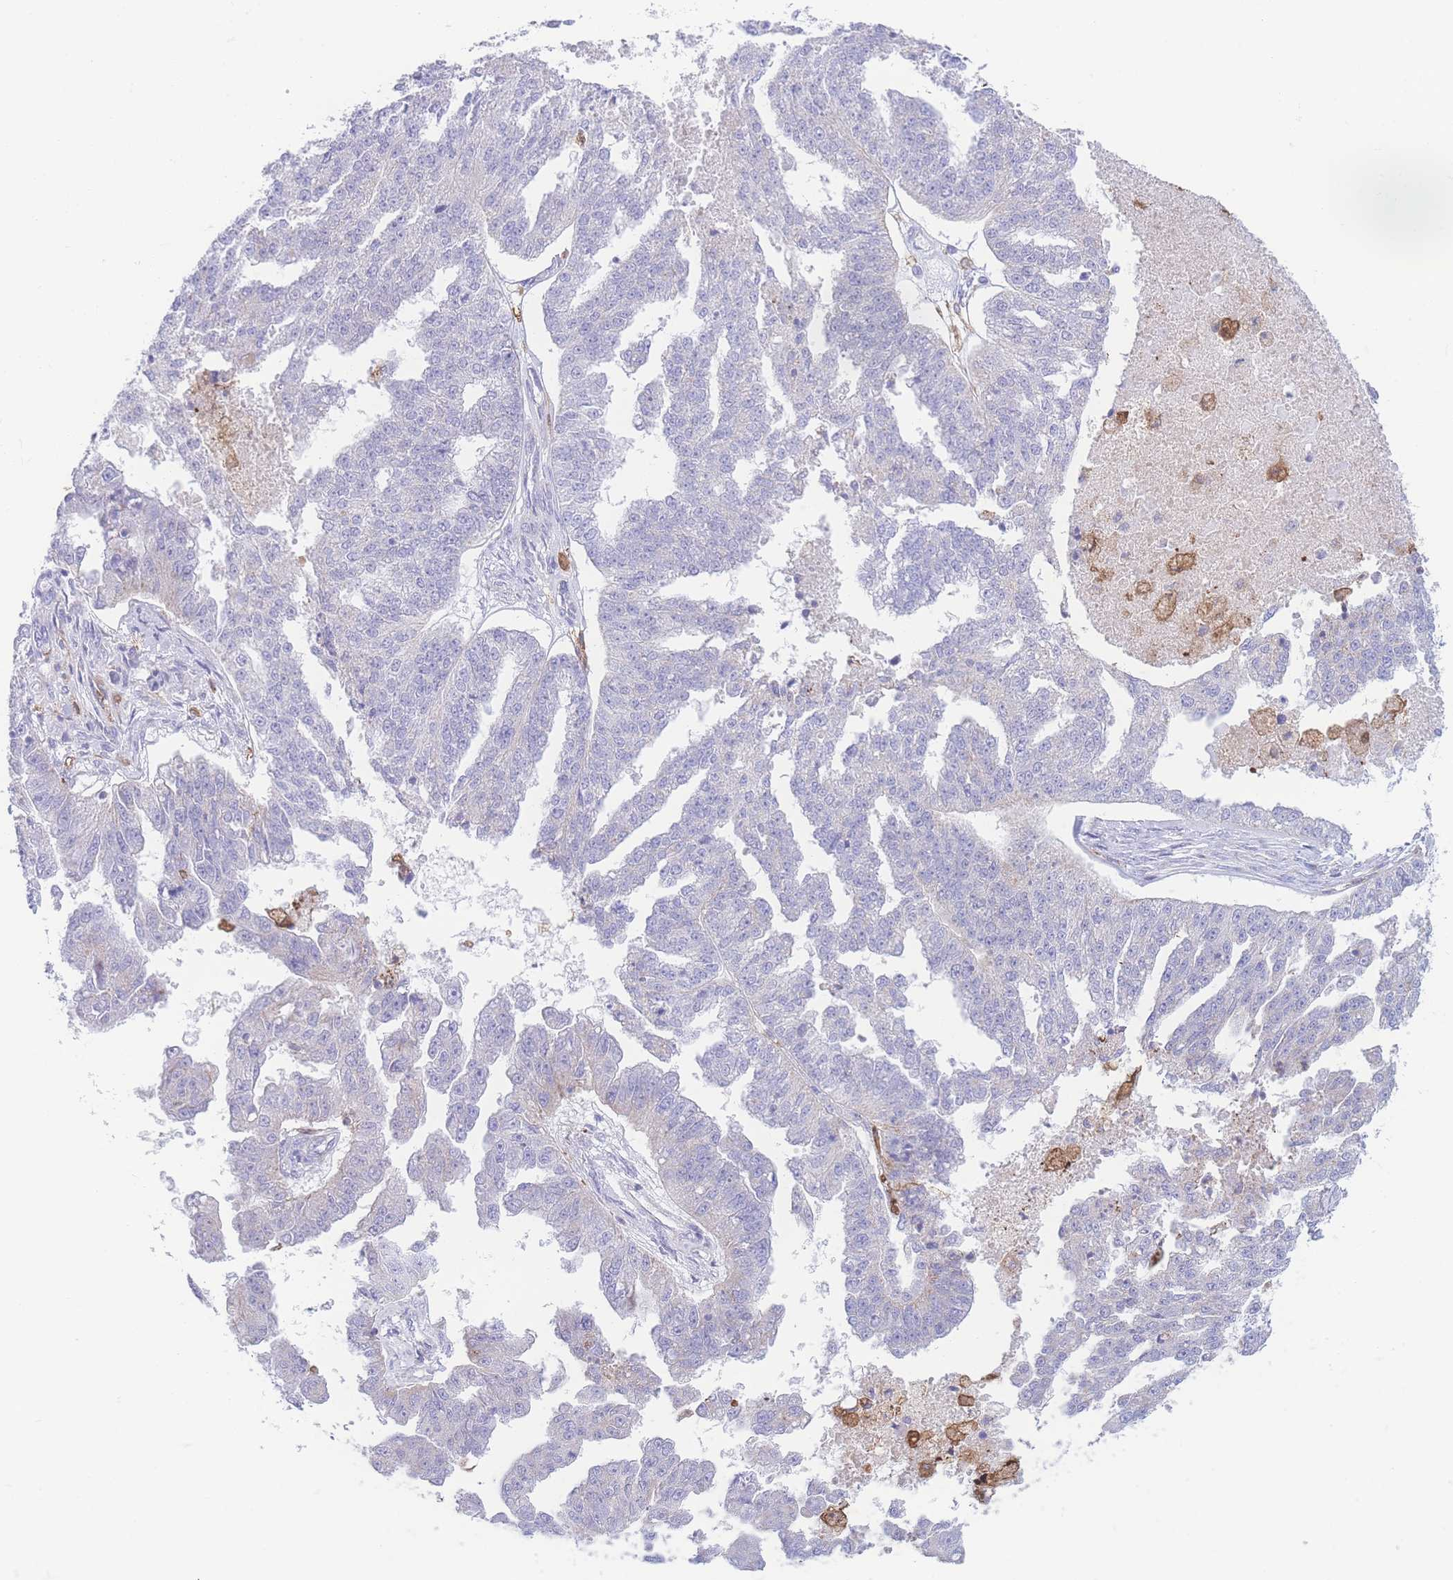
{"staining": {"intensity": "negative", "quantity": "none", "location": "none"}, "tissue": "ovarian cancer", "cell_type": "Tumor cells", "image_type": "cancer", "snomed": [{"axis": "morphology", "description": "Cystadenocarcinoma, serous, NOS"}, {"axis": "topography", "description": "Ovary"}], "caption": "Image shows no significant protein positivity in tumor cells of ovarian serous cystadenocarcinoma.", "gene": "NBEAL1", "patient": {"sex": "female", "age": 58}}